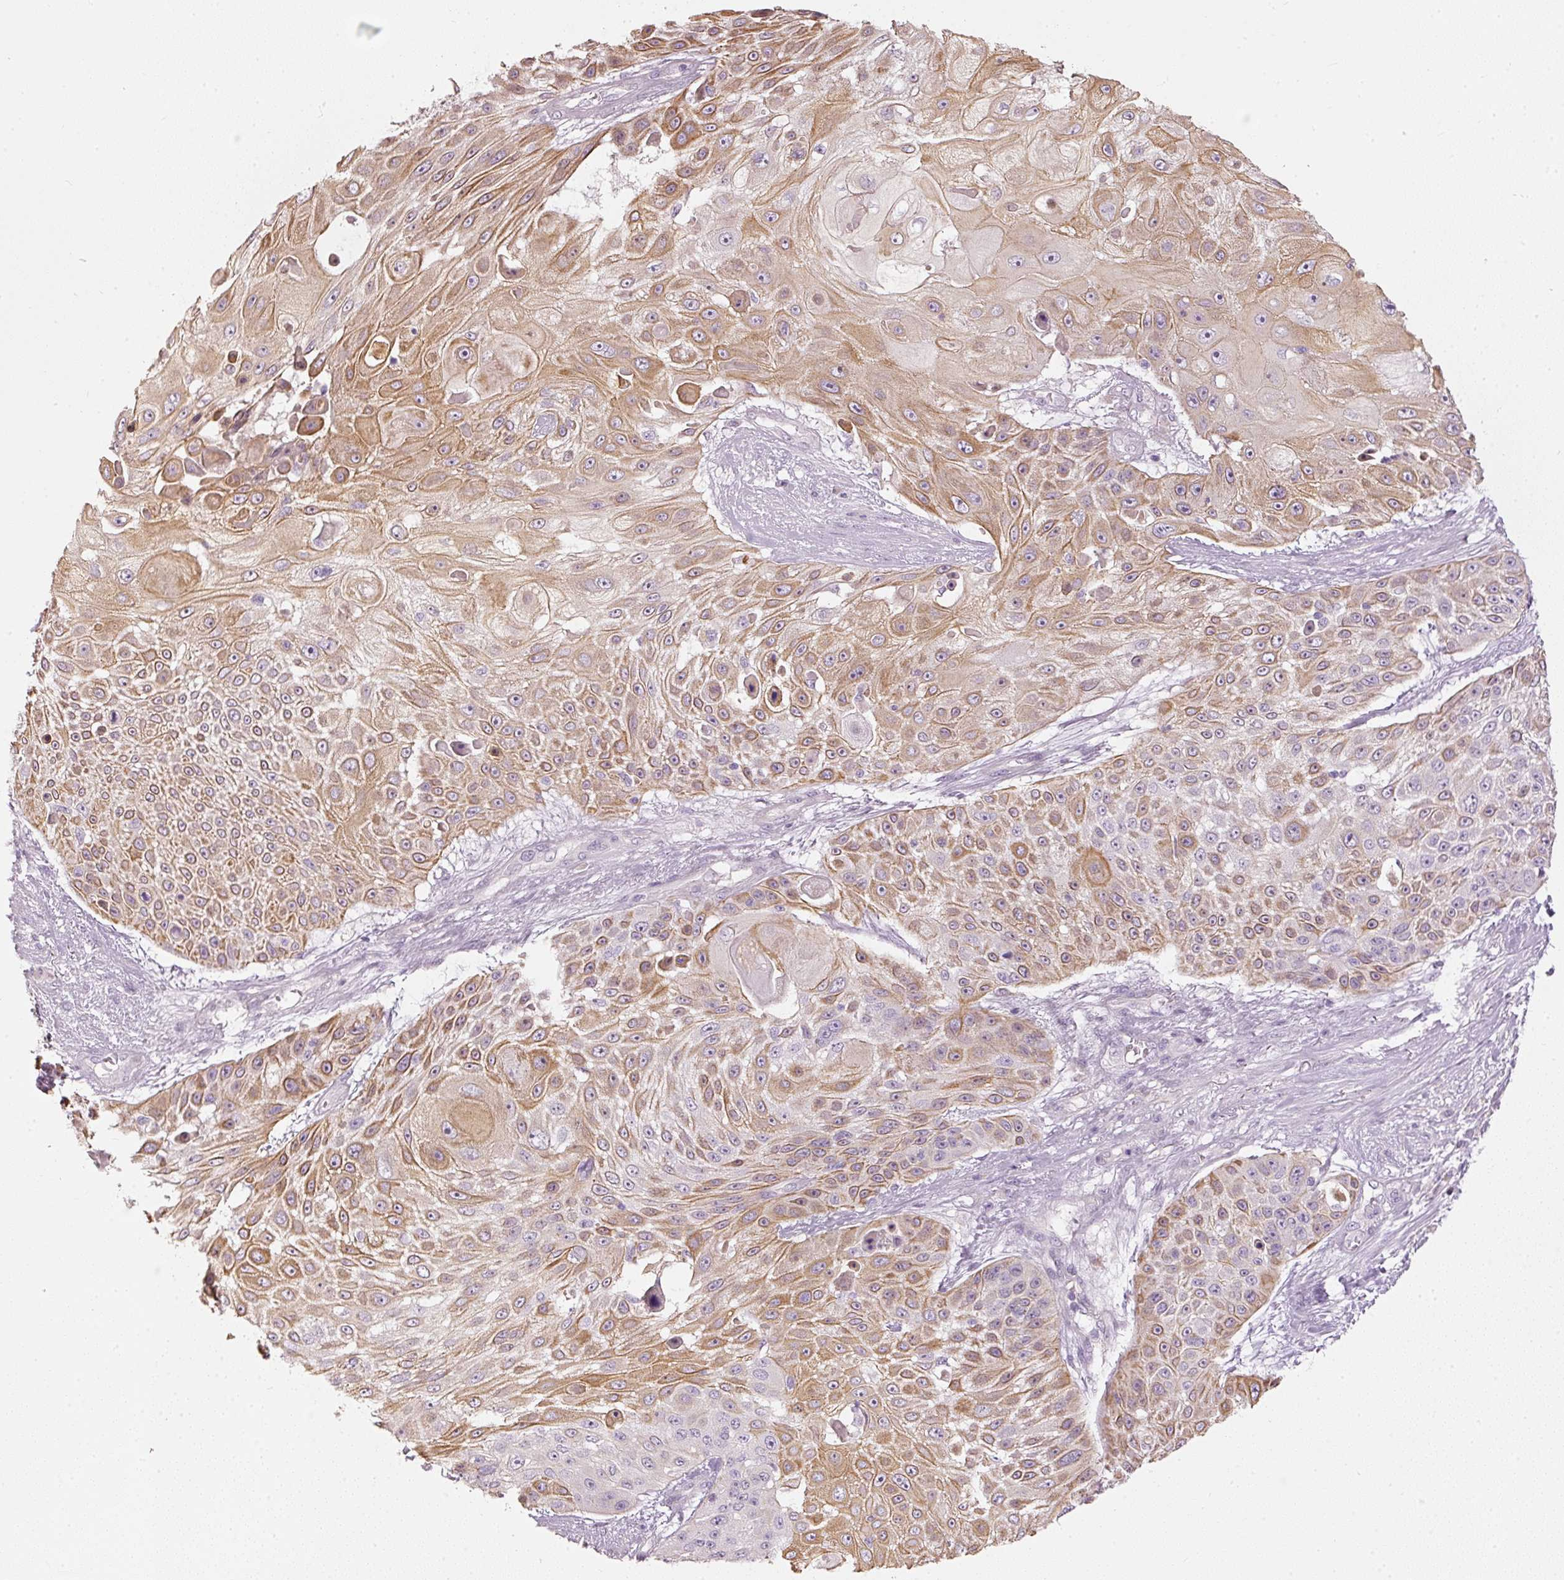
{"staining": {"intensity": "moderate", "quantity": ">75%", "location": "cytoplasmic/membranous"}, "tissue": "skin cancer", "cell_type": "Tumor cells", "image_type": "cancer", "snomed": [{"axis": "morphology", "description": "Squamous cell carcinoma, NOS"}, {"axis": "topography", "description": "Skin"}], "caption": "Immunohistochemical staining of human skin cancer (squamous cell carcinoma) demonstrates medium levels of moderate cytoplasmic/membranous protein expression in about >75% of tumor cells. (DAB = brown stain, brightfield microscopy at high magnification).", "gene": "OSR2", "patient": {"sex": "female", "age": 86}}